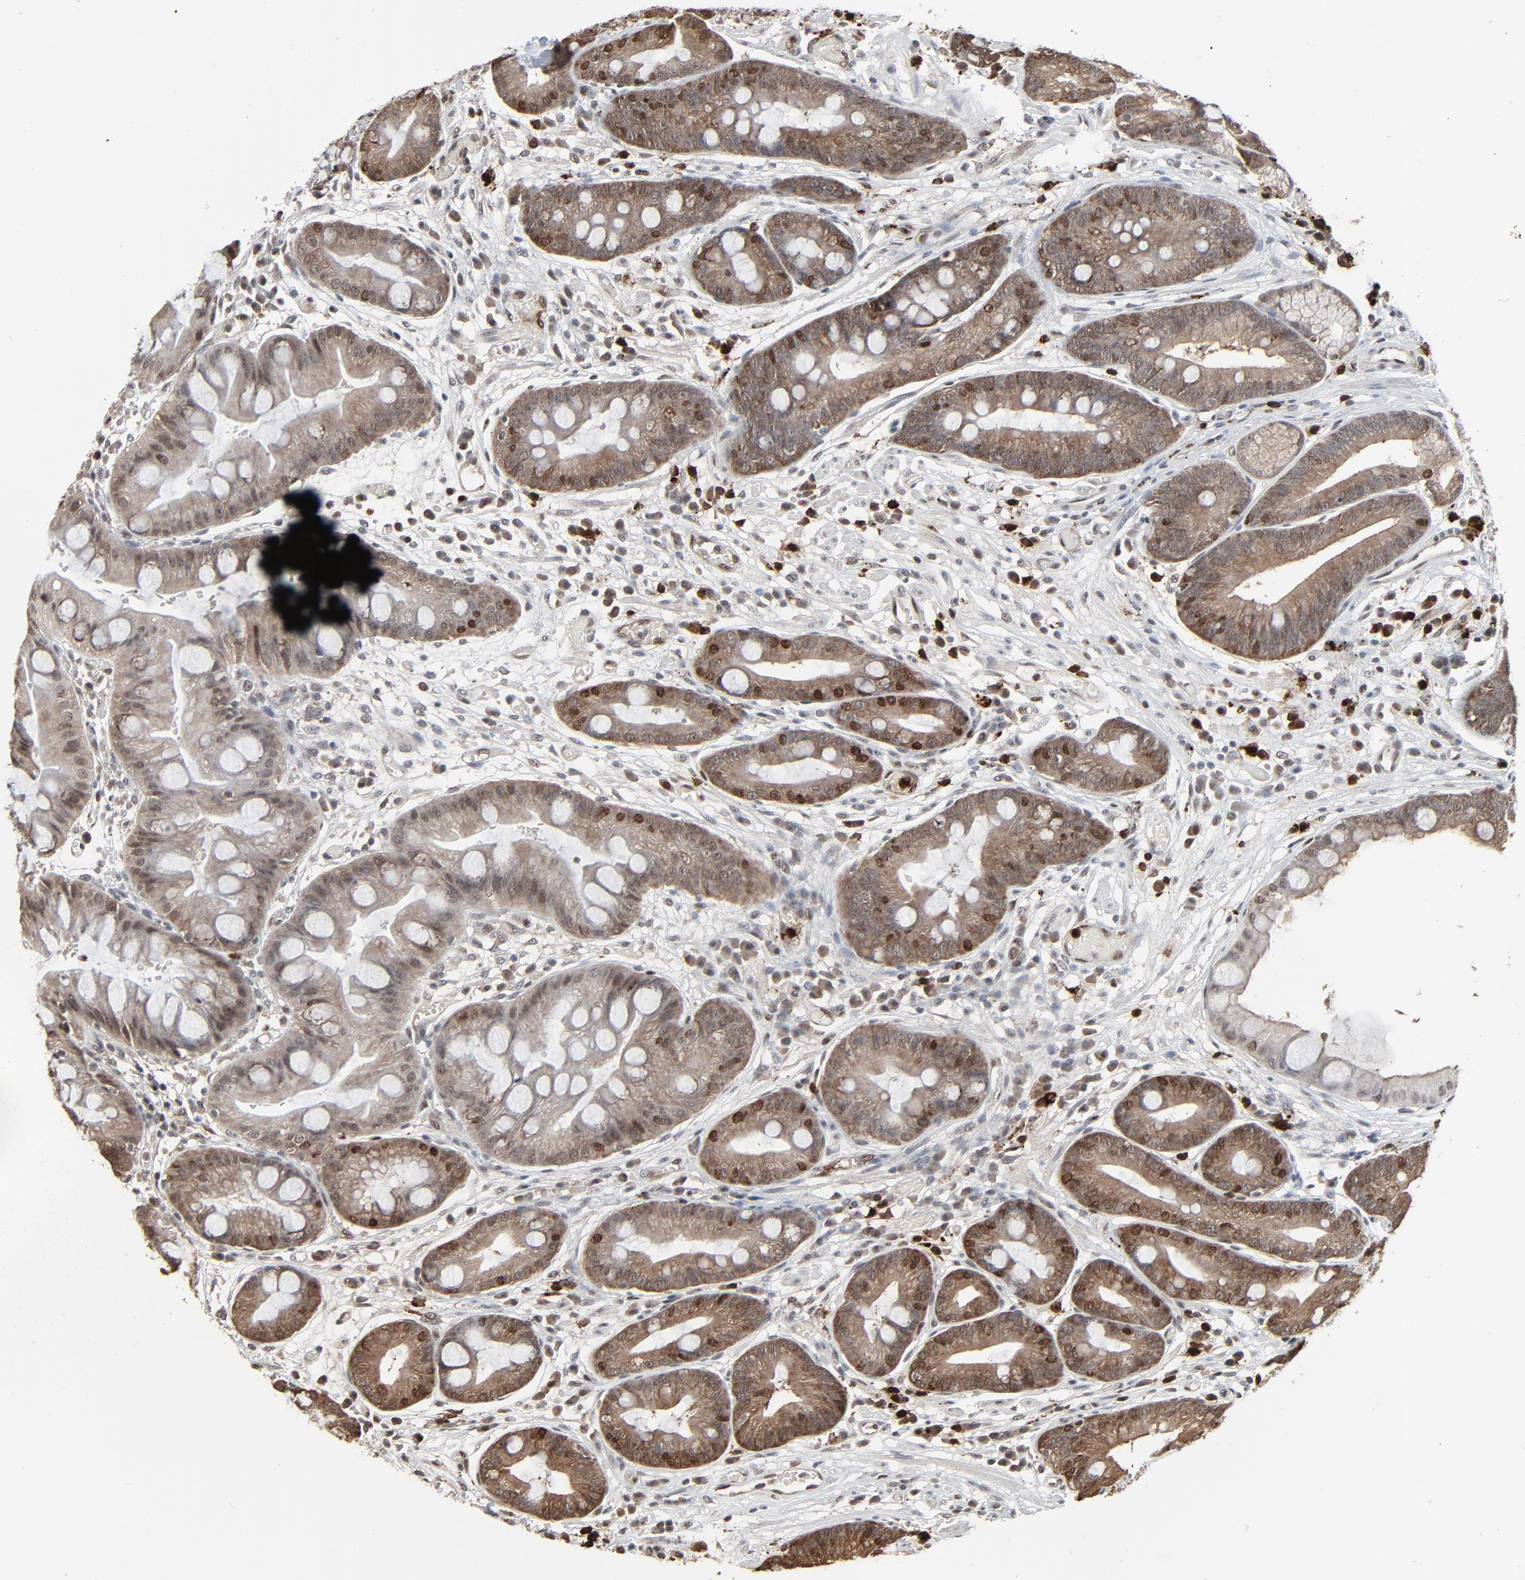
{"staining": {"intensity": "moderate", "quantity": ">75%", "location": "cytoplasmic/membranous,nuclear"}, "tissue": "stomach", "cell_type": "Glandular cells", "image_type": "normal", "snomed": [{"axis": "morphology", "description": "Normal tissue, NOS"}, {"axis": "morphology", "description": "Inflammation, NOS"}, {"axis": "topography", "description": "Stomach, lower"}], "caption": "Protein expression analysis of normal stomach exhibits moderate cytoplasmic/membranous,nuclear expression in about >75% of glandular cells.", "gene": "MEIS2", "patient": {"sex": "male", "age": 59}}